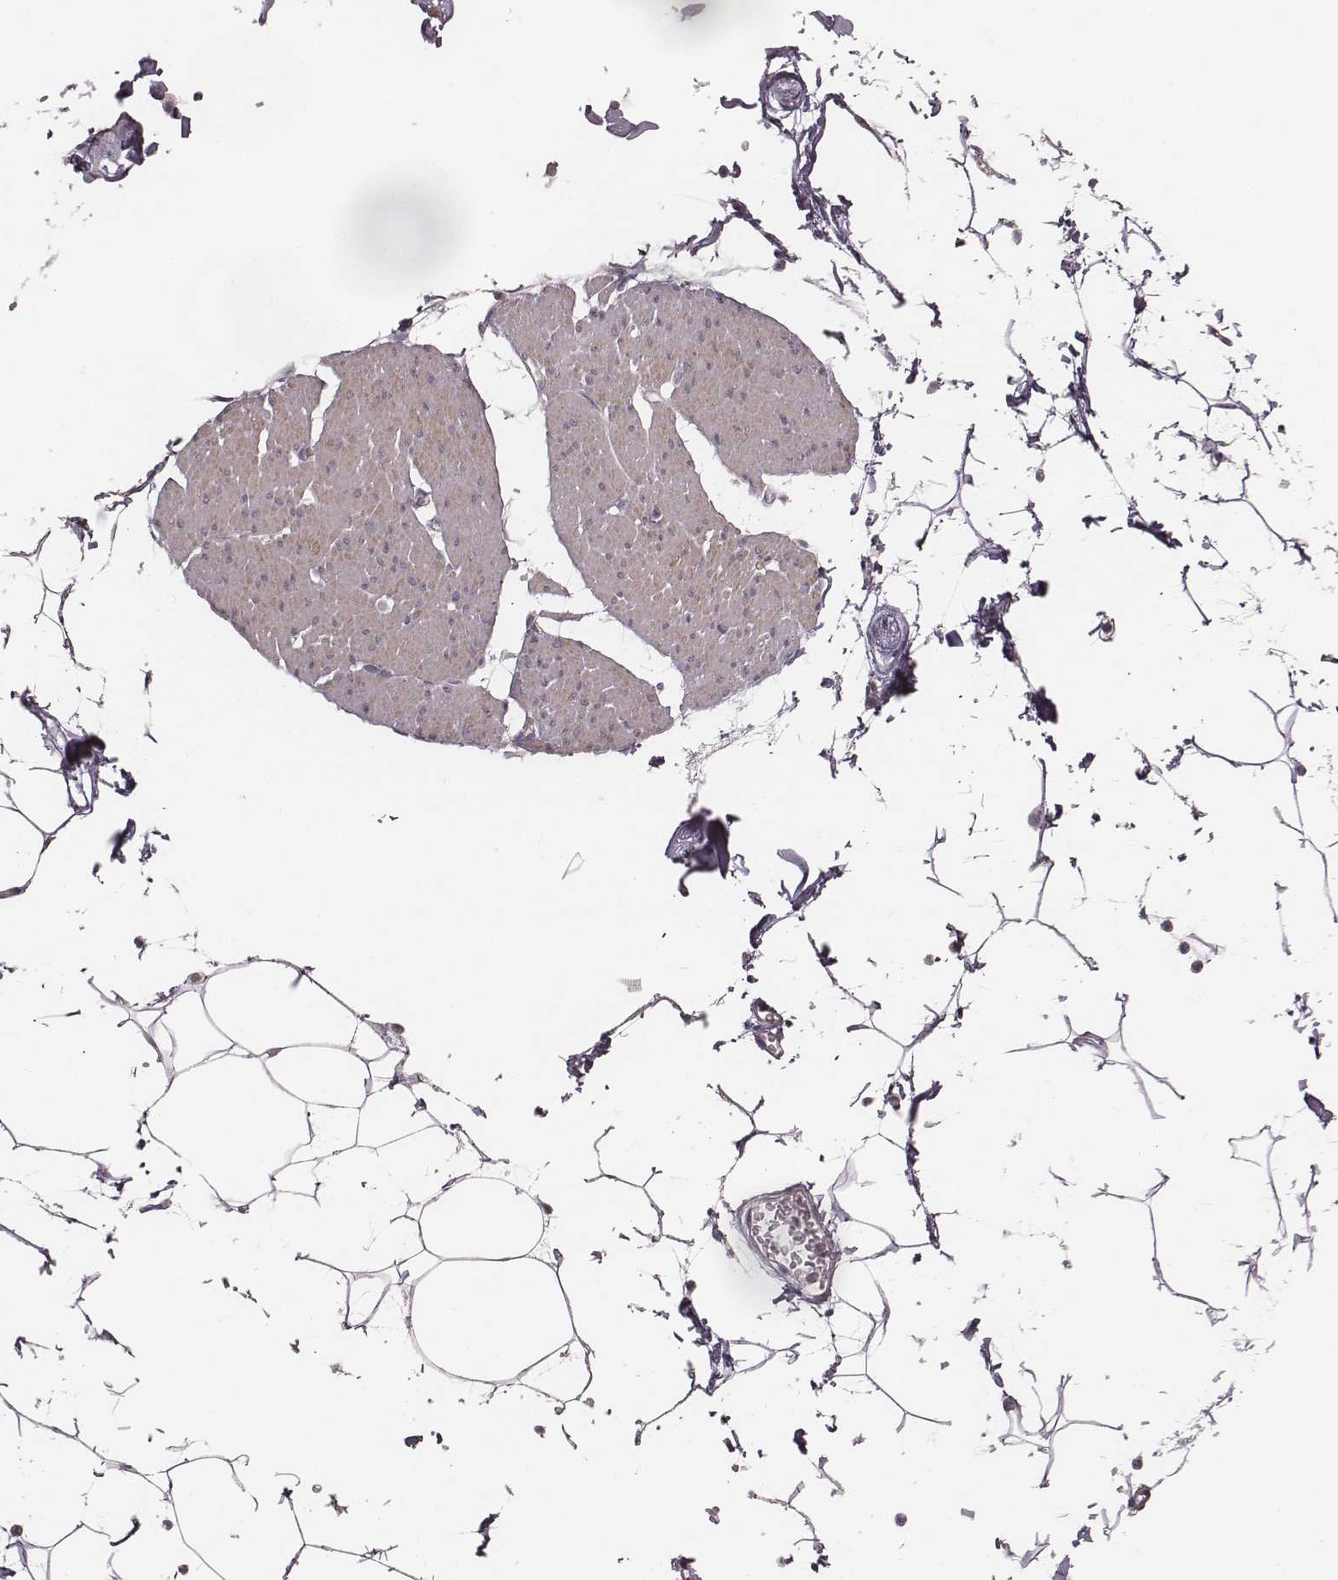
{"staining": {"intensity": "negative", "quantity": "none", "location": "none"}, "tissue": "smooth muscle", "cell_type": "Smooth muscle cells", "image_type": "normal", "snomed": [{"axis": "morphology", "description": "Normal tissue, NOS"}, {"axis": "topography", "description": "Adipose tissue"}, {"axis": "topography", "description": "Smooth muscle"}, {"axis": "topography", "description": "Peripheral nerve tissue"}], "caption": "This histopathology image is of normal smooth muscle stained with IHC to label a protein in brown with the nuclei are counter-stained blue. There is no expression in smooth muscle cells. (Immunohistochemistry, brightfield microscopy, high magnification).", "gene": "SLC7A4", "patient": {"sex": "male", "age": 83}}